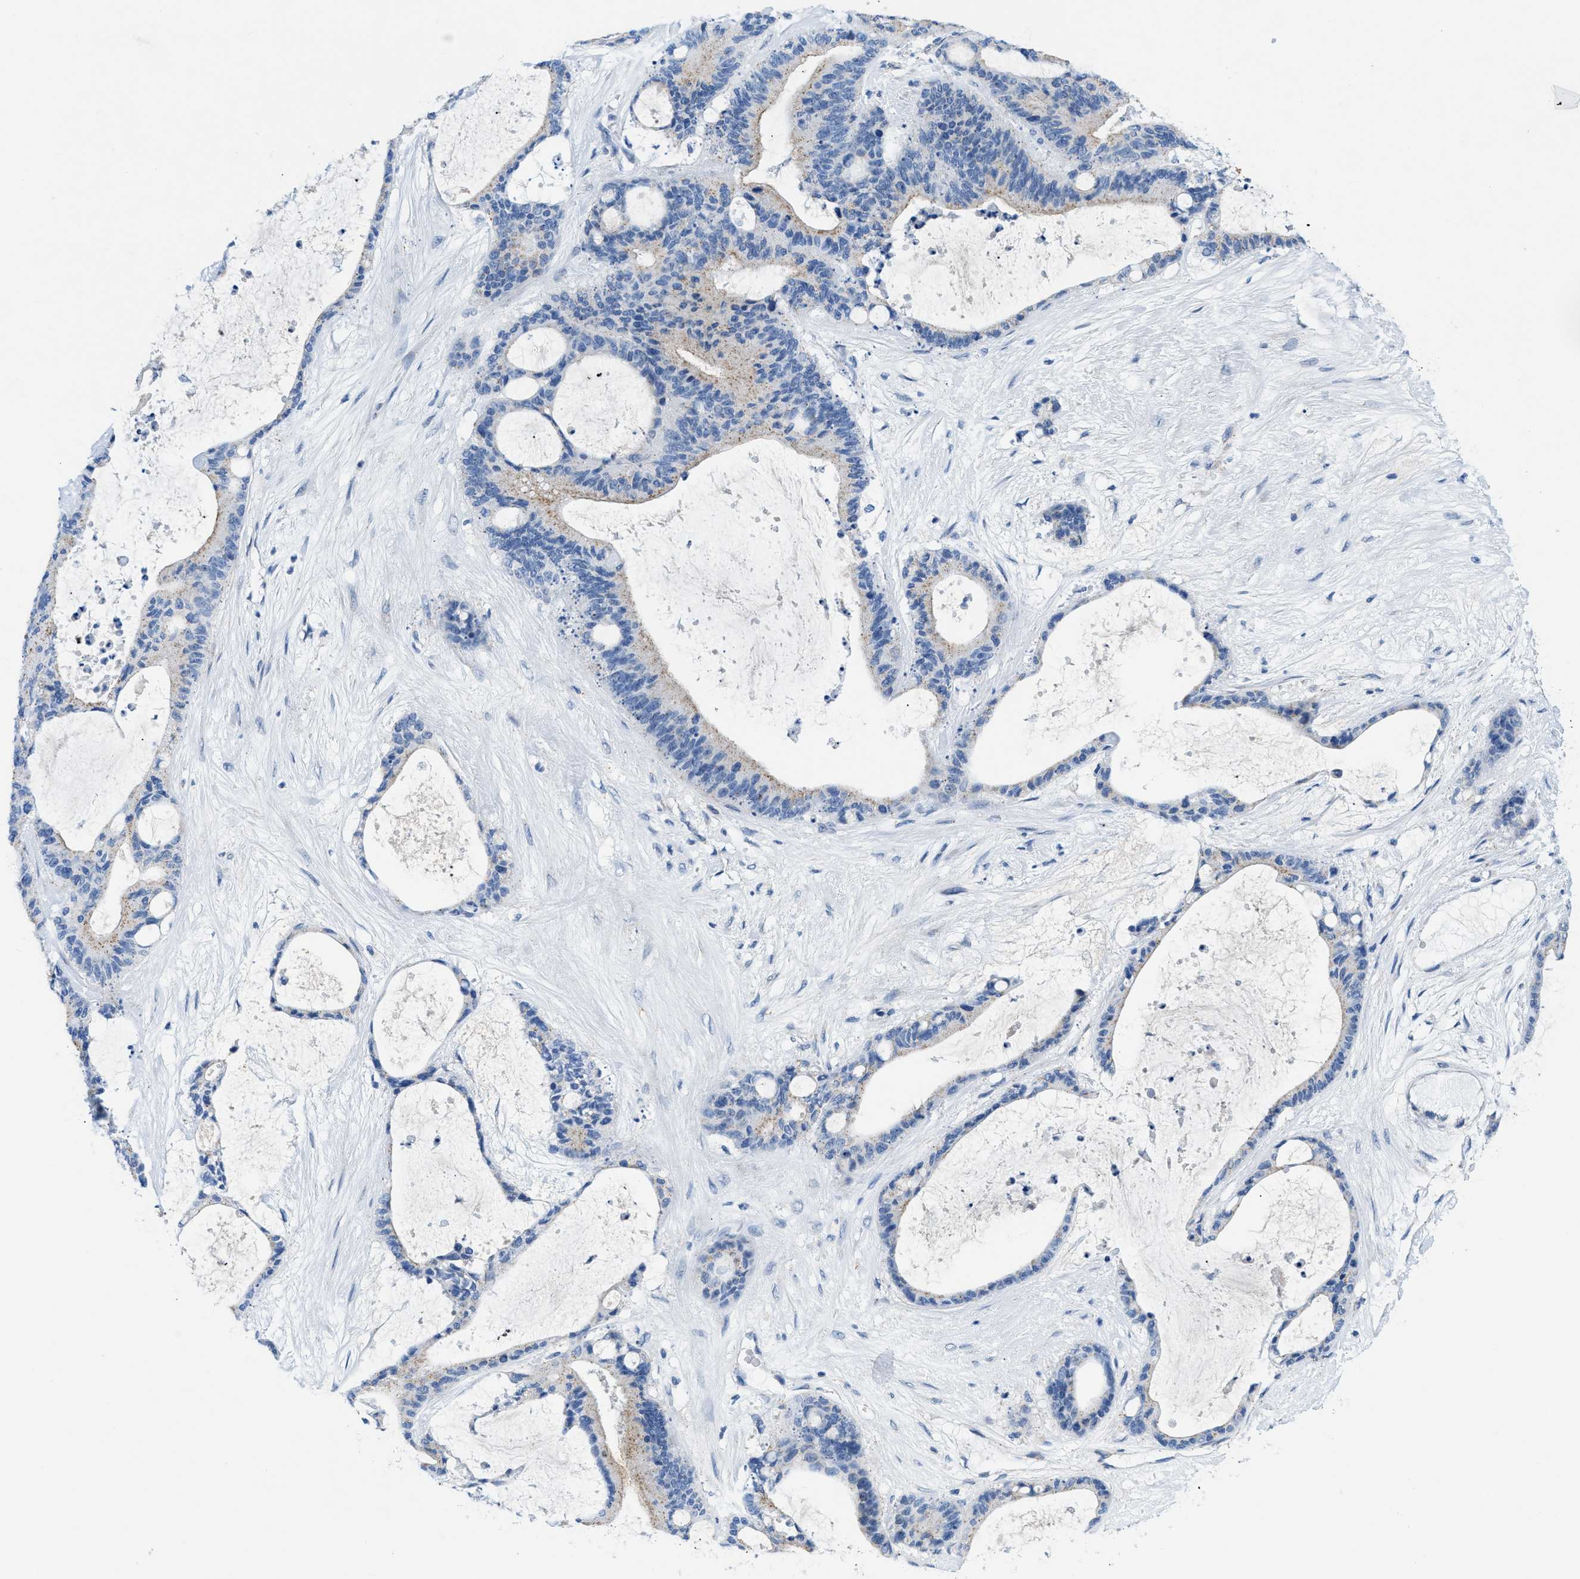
{"staining": {"intensity": "weak", "quantity": "25%-75%", "location": "cytoplasmic/membranous"}, "tissue": "liver cancer", "cell_type": "Tumor cells", "image_type": "cancer", "snomed": [{"axis": "morphology", "description": "Cholangiocarcinoma"}, {"axis": "topography", "description": "Liver"}], "caption": "About 25%-75% of tumor cells in liver cancer exhibit weak cytoplasmic/membranous protein positivity as visualized by brown immunohistochemical staining.", "gene": "FDCSP", "patient": {"sex": "female", "age": 73}}